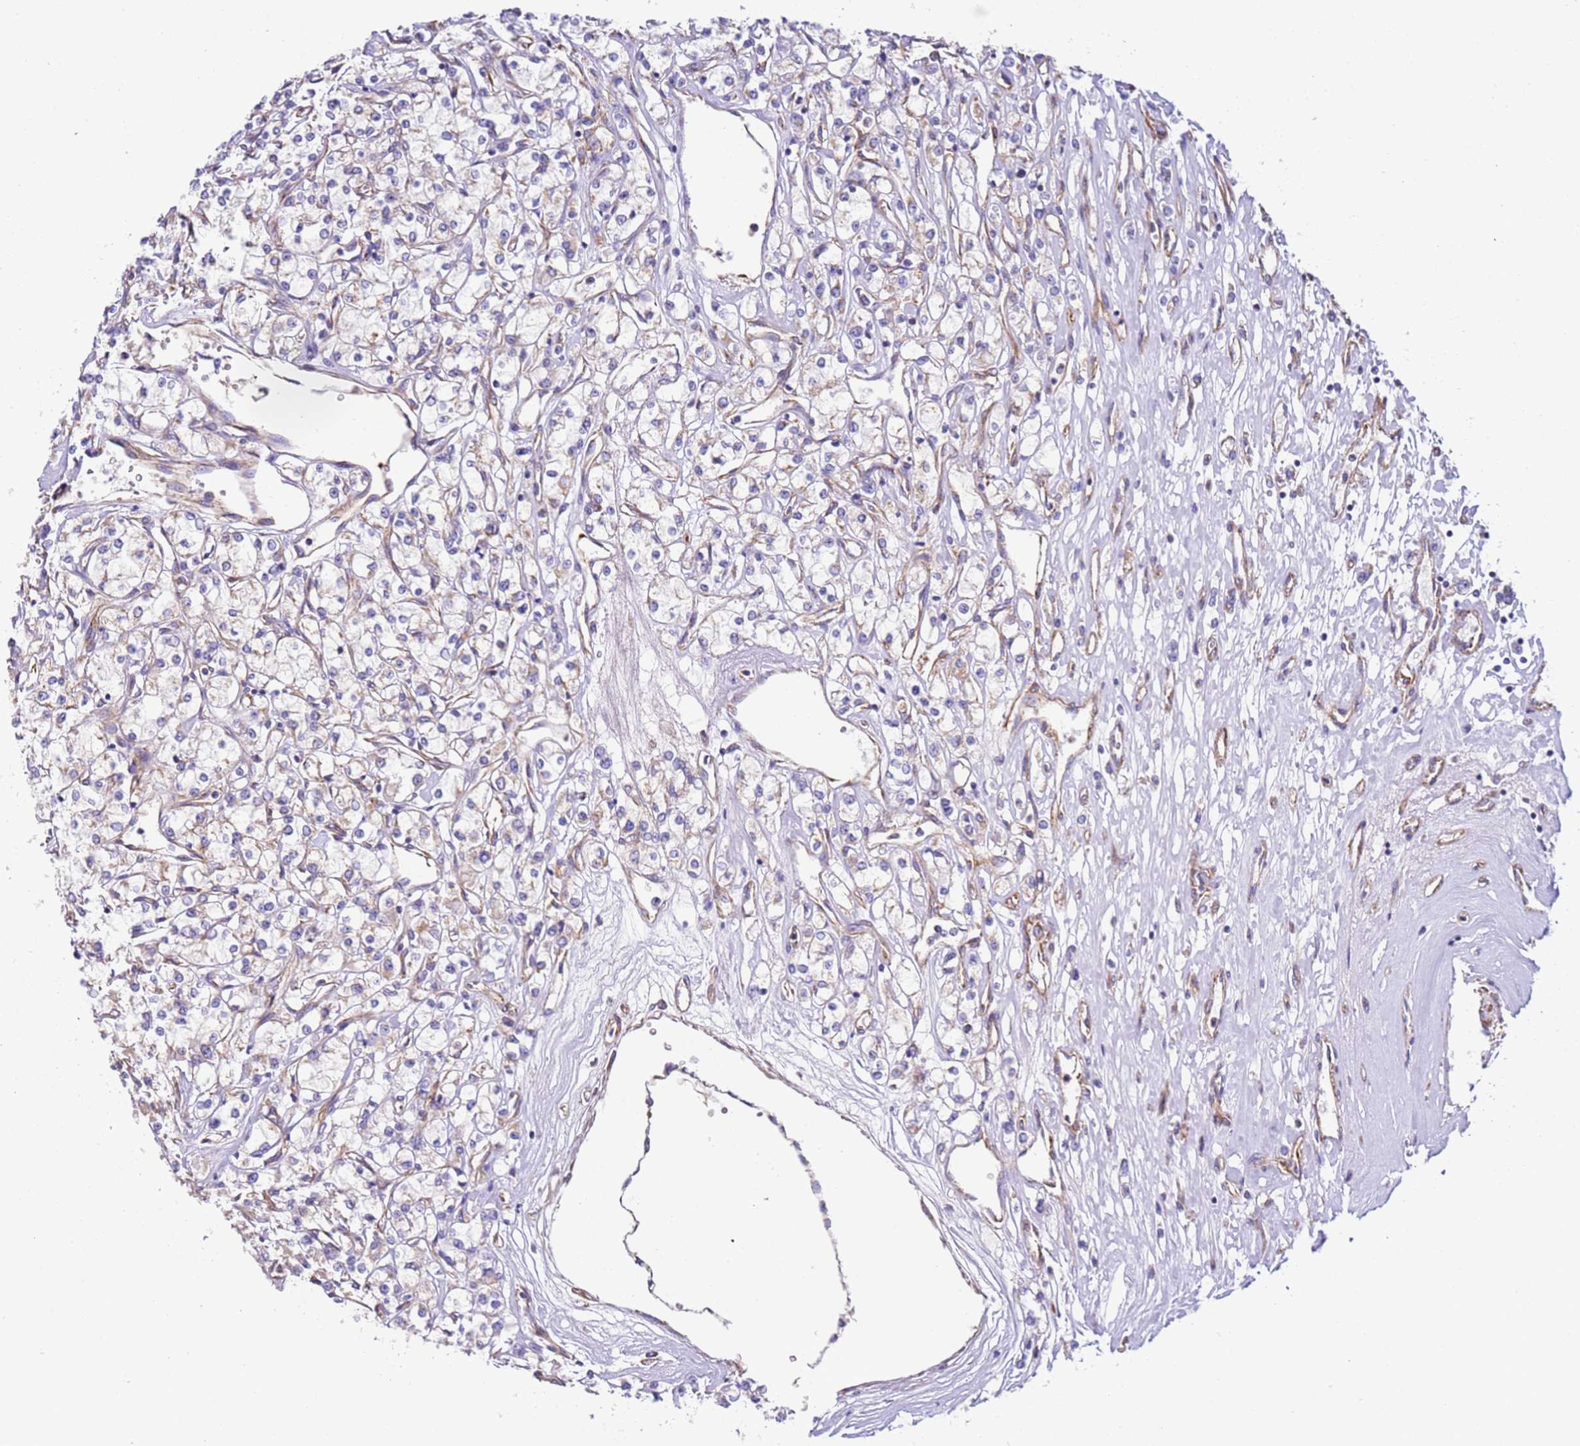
{"staining": {"intensity": "weak", "quantity": "<25%", "location": "cytoplasmic/membranous"}, "tissue": "renal cancer", "cell_type": "Tumor cells", "image_type": "cancer", "snomed": [{"axis": "morphology", "description": "Adenocarcinoma, NOS"}, {"axis": "topography", "description": "Kidney"}], "caption": "Histopathology image shows no protein staining in tumor cells of renal cancer (adenocarcinoma) tissue.", "gene": "MRPL20", "patient": {"sex": "female", "age": 59}}